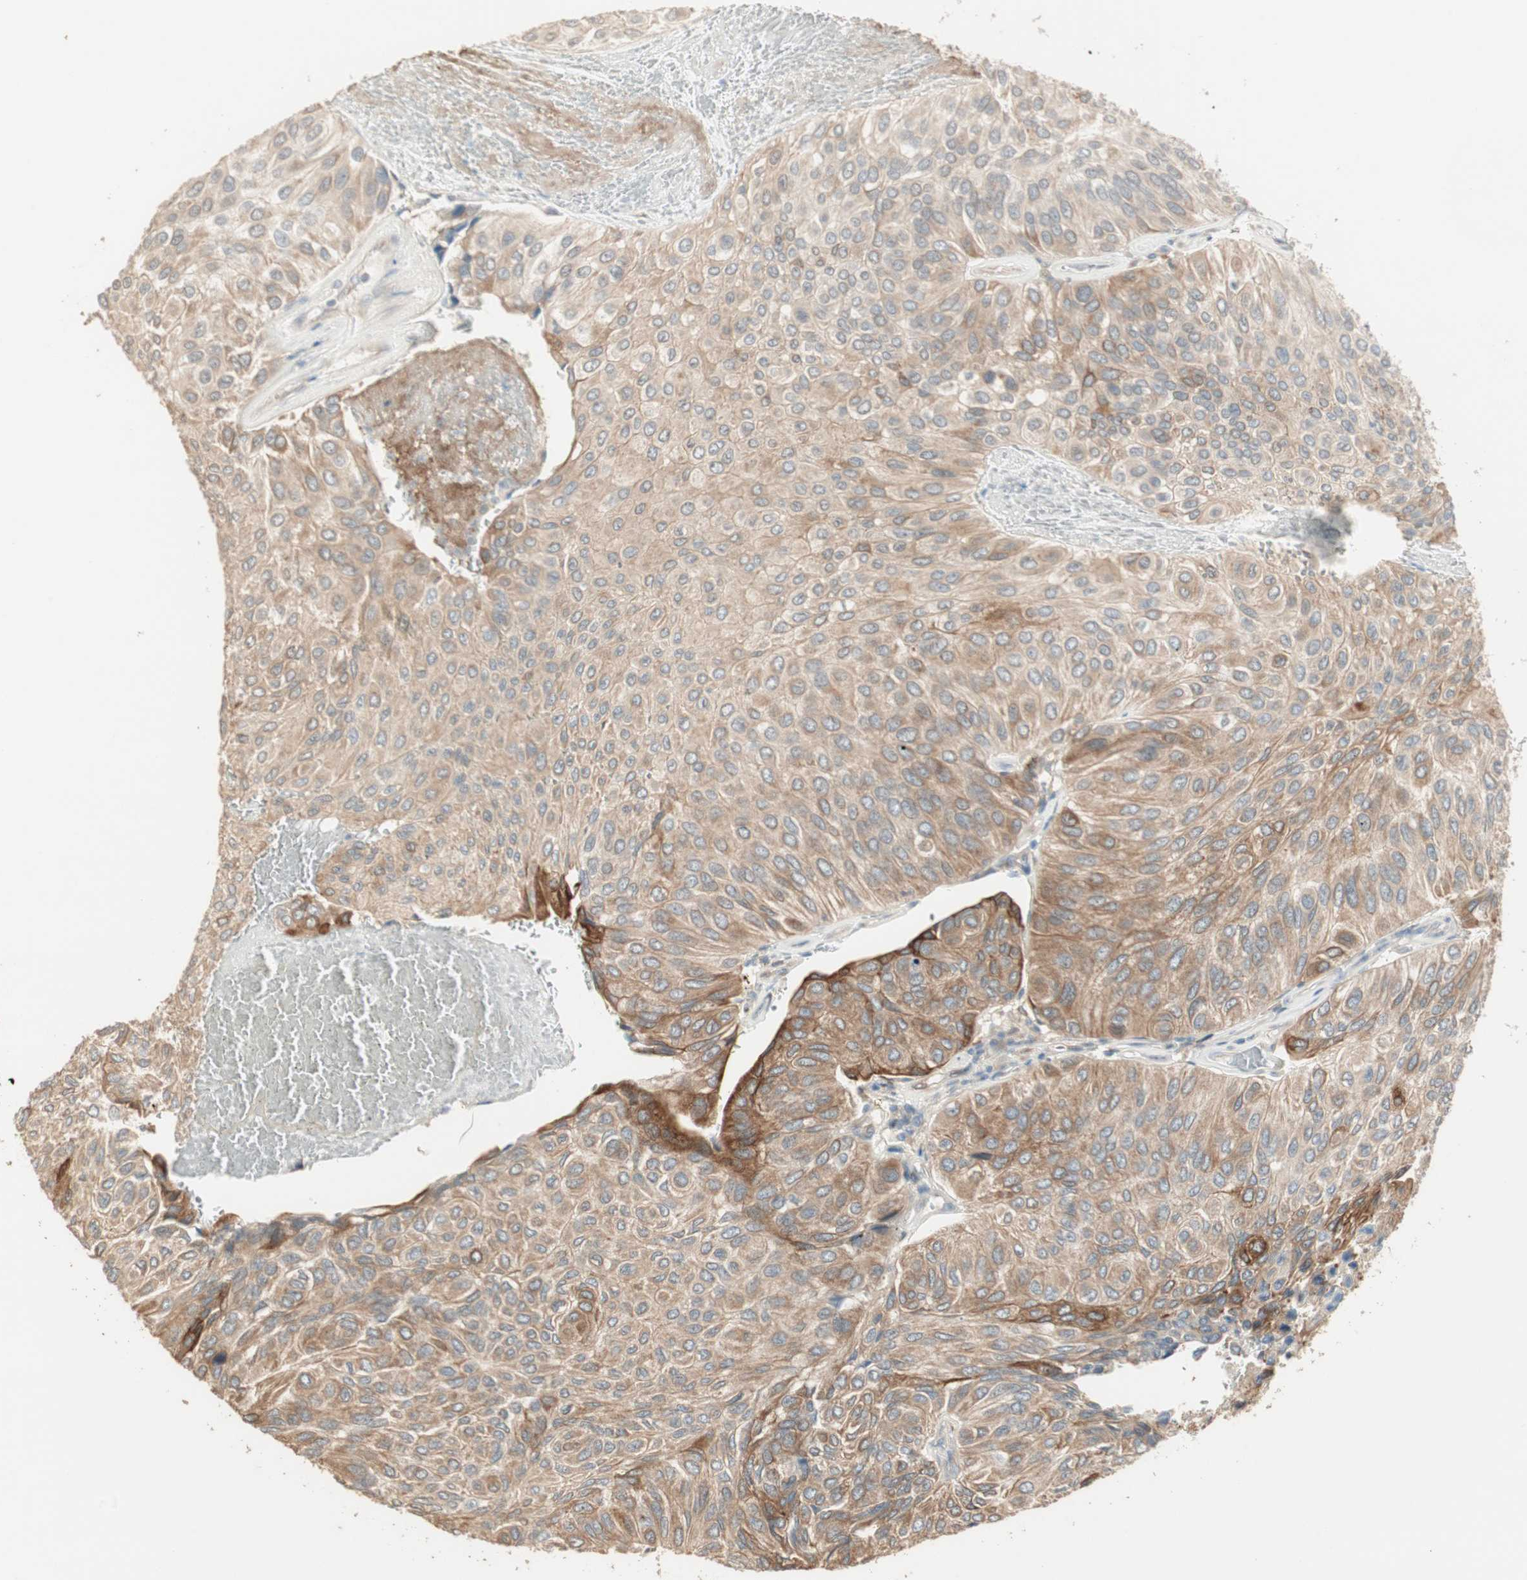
{"staining": {"intensity": "moderate", "quantity": ">75%", "location": "cytoplasmic/membranous"}, "tissue": "urothelial cancer", "cell_type": "Tumor cells", "image_type": "cancer", "snomed": [{"axis": "morphology", "description": "Urothelial carcinoma, High grade"}, {"axis": "topography", "description": "Urinary bladder"}], "caption": "A histopathology image of human urothelial cancer stained for a protein demonstrates moderate cytoplasmic/membranous brown staining in tumor cells. The protein of interest is stained brown, and the nuclei are stained in blue (DAB (3,3'-diaminobenzidine) IHC with brightfield microscopy, high magnification).", "gene": "TASOR", "patient": {"sex": "male", "age": 66}}